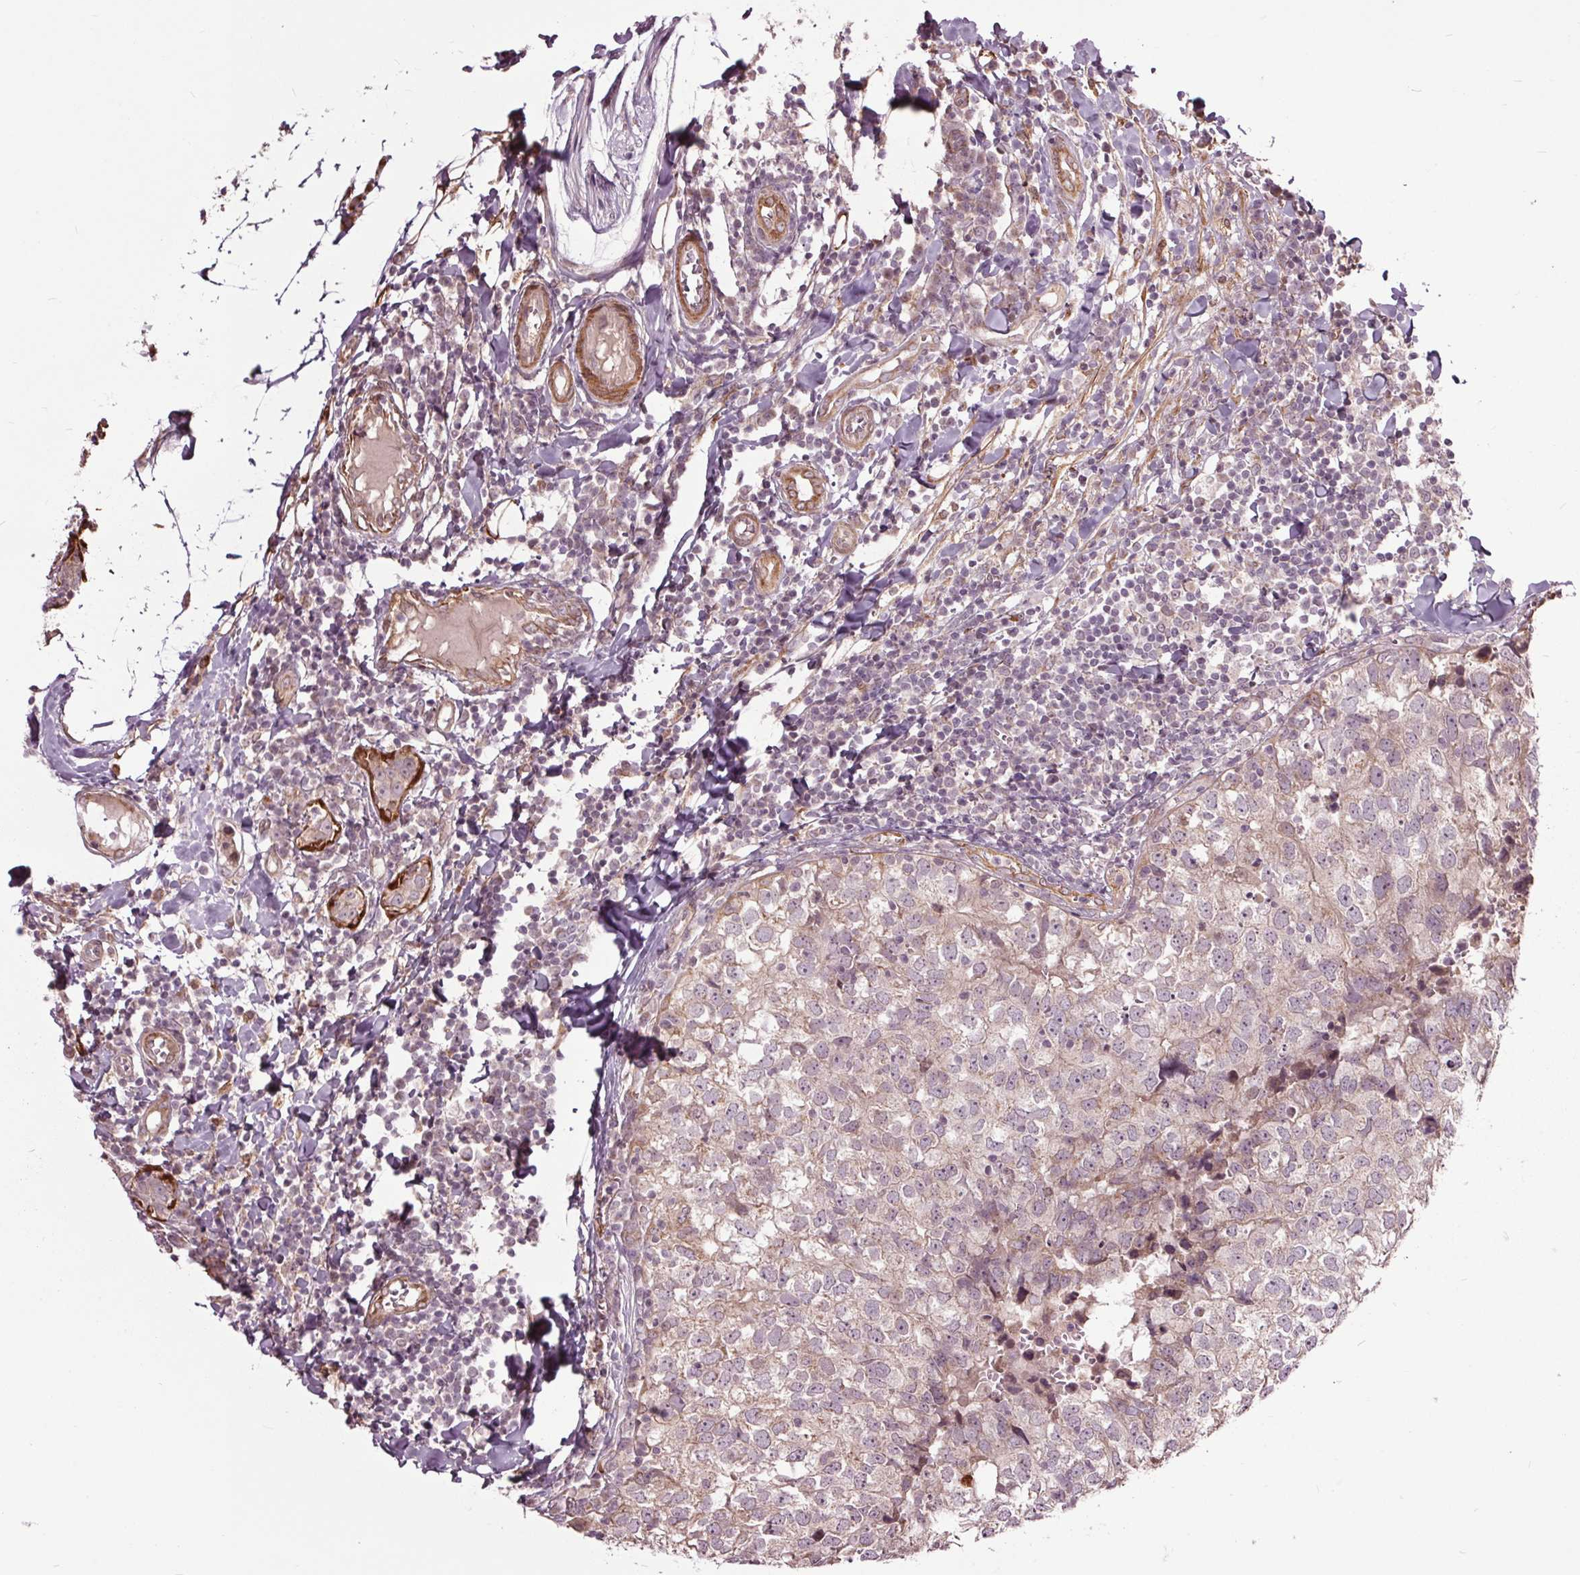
{"staining": {"intensity": "weak", "quantity": "<25%", "location": "cytoplasmic/membranous"}, "tissue": "breast cancer", "cell_type": "Tumor cells", "image_type": "cancer", "snomed": [{"axis": "morphology", "description": "Duct carcinoma"}, {"axis": "topography", "description": "Breast"}], "caption": "DAB (3,3'-diaminobenzidine) immunohistochemical staining of breast infiltrating ductal carcinoma shows no significant staining in tumor cells.", "gene": "HAUS5", "patient": {"sex": "female", "age": 30}}